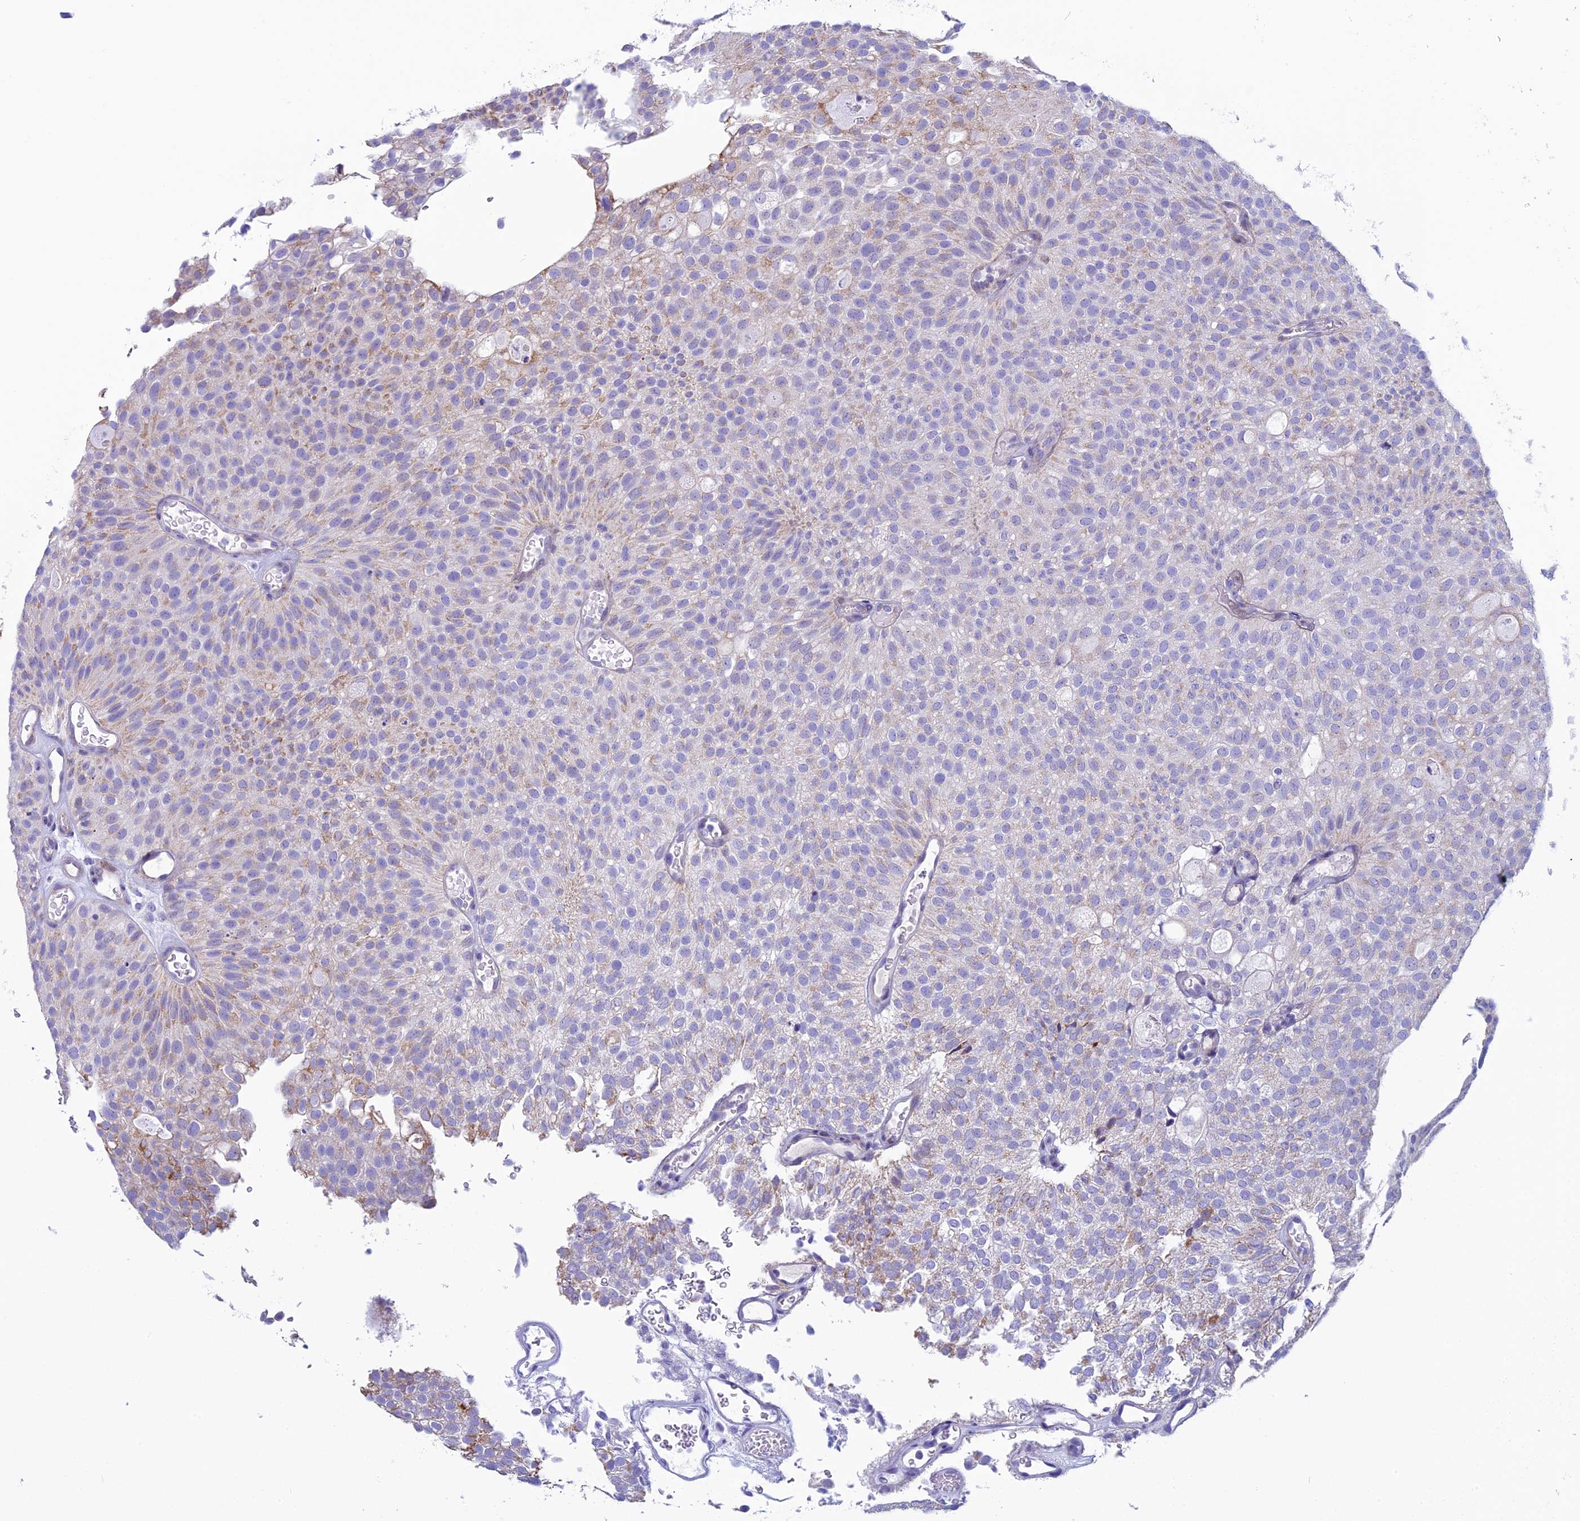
{"staining": {"intensity": "weak", "quantity": "<25%", "location": "cytoplasmic/membranous"}, "tissue": "urothelial cancer", "cell_type": "Tumor cells", "image_type": "cancer", "snomed": [{"axis": "morphology", "description": "Urothelial carcinoma, Low grade"}, {"axis": "topography", "description": "Urinary bladder"}], "caption": "This is a photomicrograph of IHC staining of urothelial carcinoma (low-grade), which shows no positivity in tumor cells. (Immunohistochemistry (ihc), brightfield microscopy, high magnification).", "gene": "ZNF563", "patient": {"sex": "male", "age": 78}}